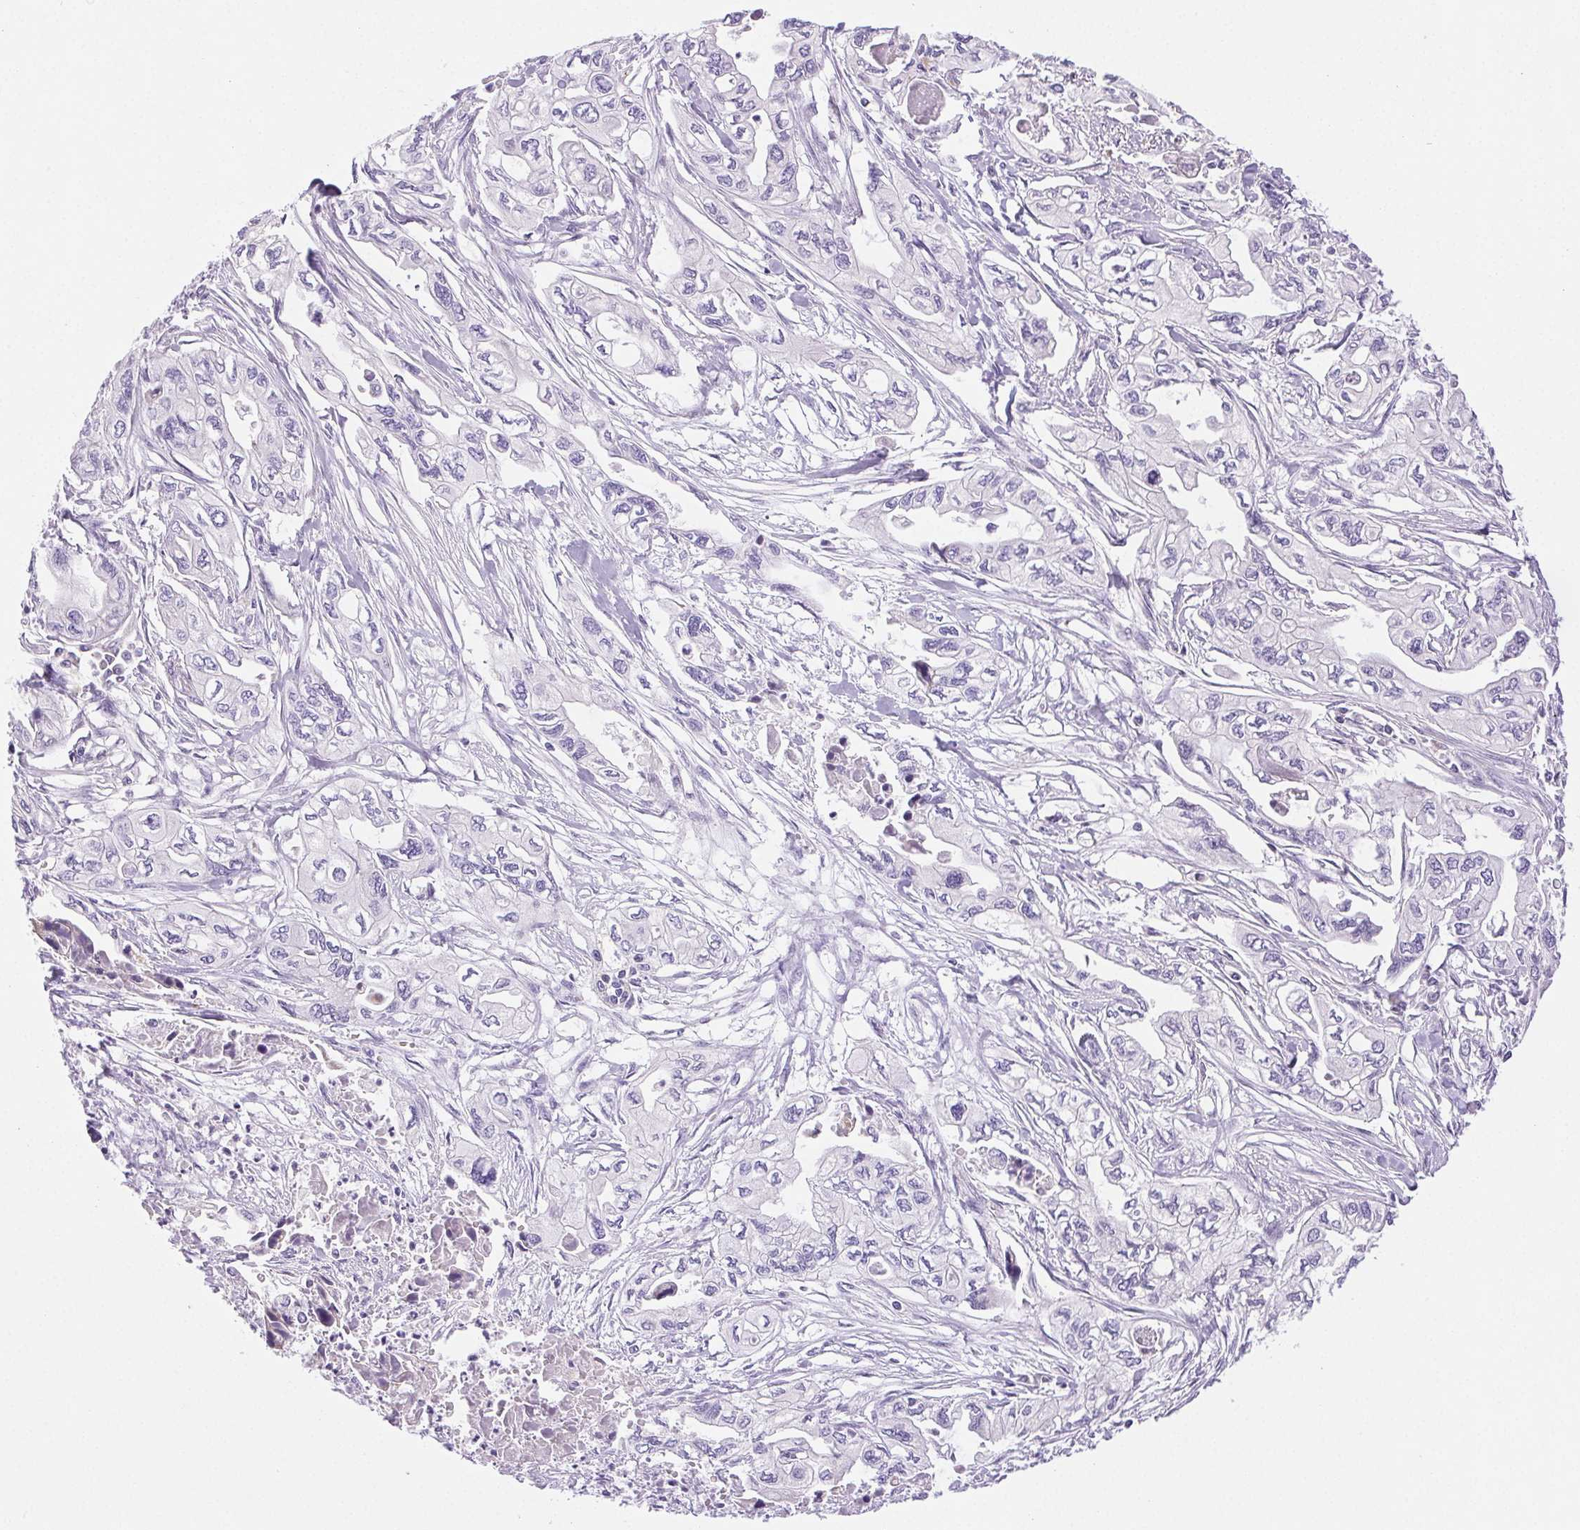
{"staining": {"intensity": "negative", "quantity": "none", "location": "none"}, "tissue": "pancreatic cancer", "cell_type": "Tumor cells", "image_type": "cancer", "snomed": [{"axis": "morphology", "description": "Adenocarcinoma, NOS"}, {"axis": "topography", "description": "Pancreas"}], "caption": "High magnification brightfield microscopy of pancreatic cancer stained with DAB (brown) and counterstained with hematoxylin (blue): tumor cells show no significant positivity.", "gene": "ARHGAP11B", "patient": {"sex": "male", "age": 68}}